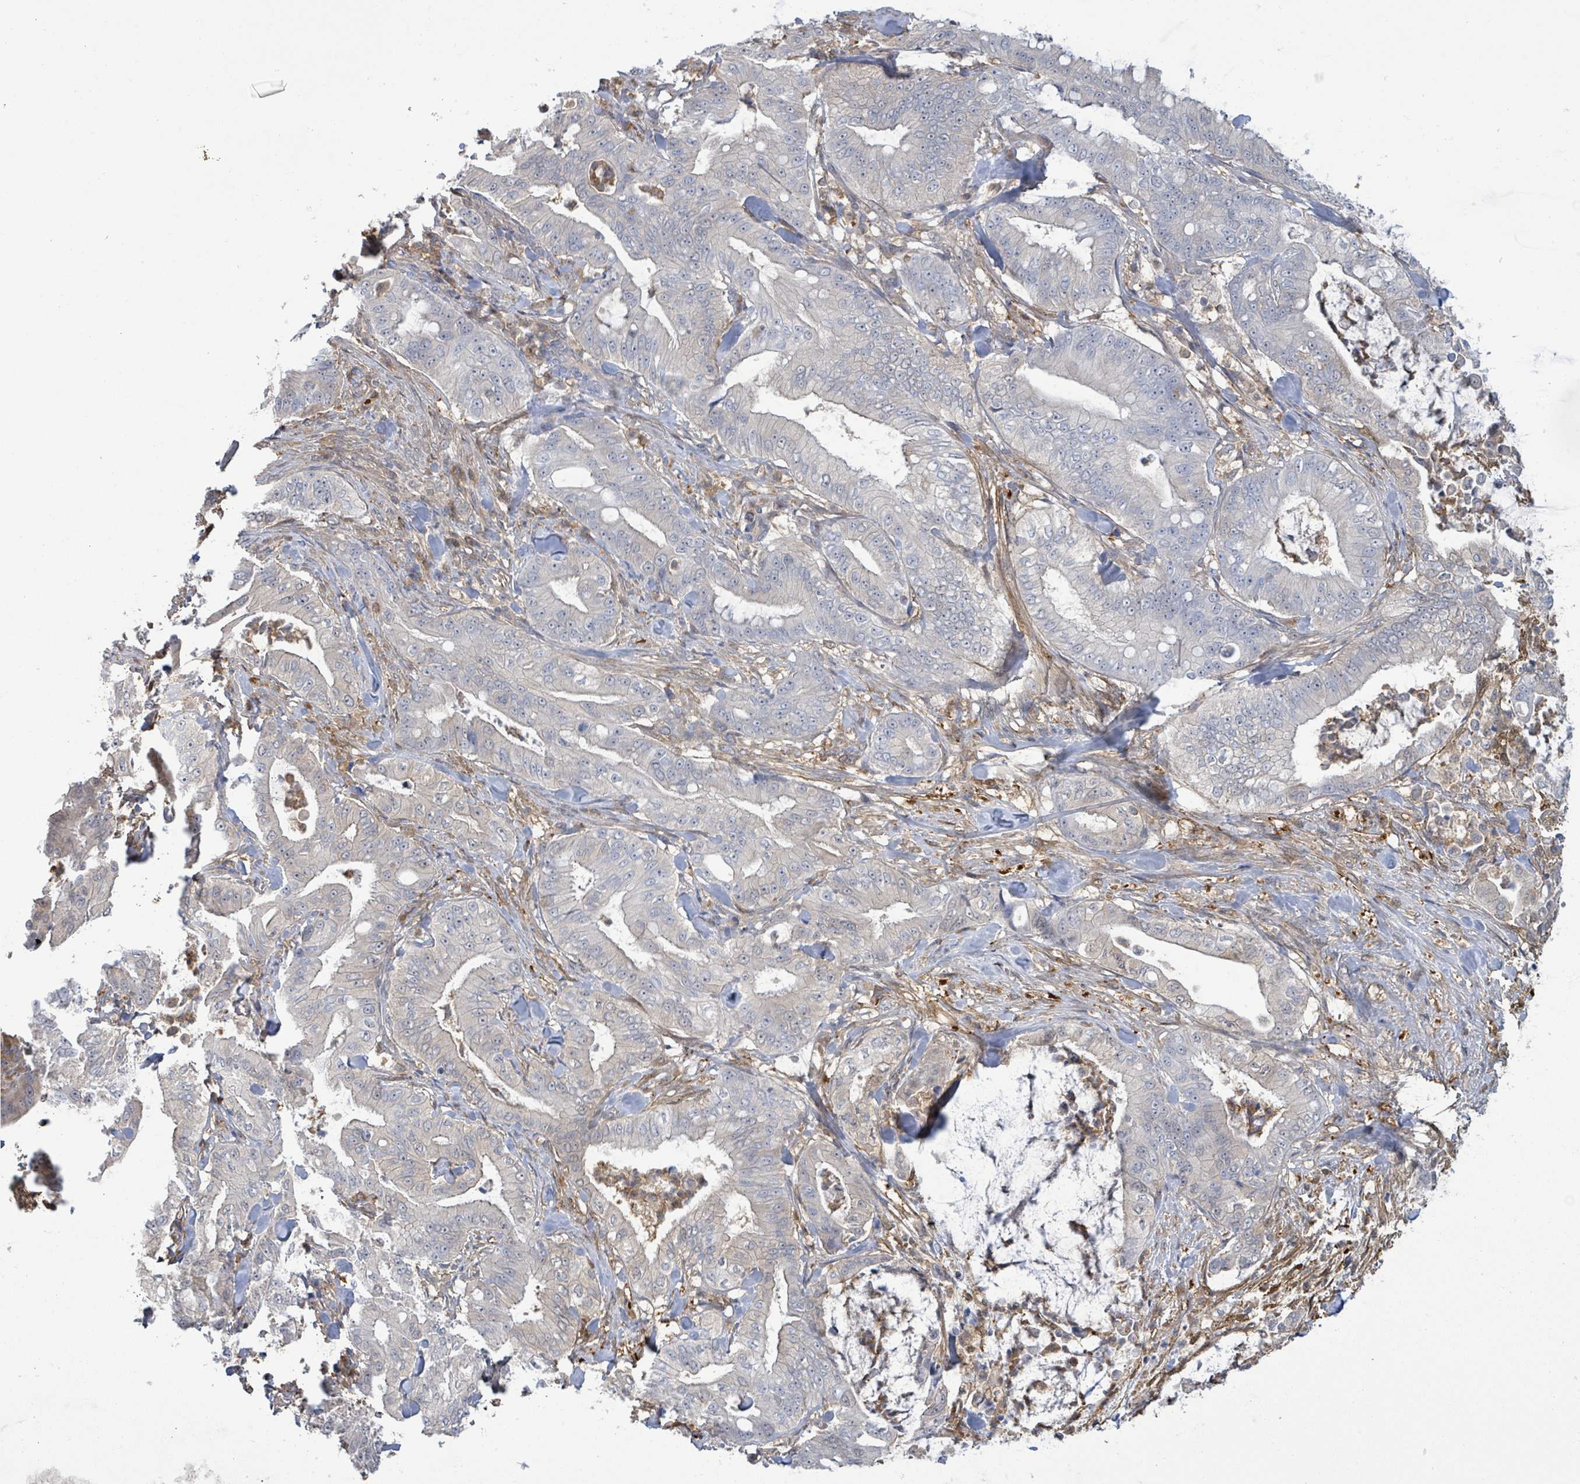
{"staining": {"intensity": "negative", "quantity": "none", "location": "none"}, "tissue": "pancreatic cancer", "cell_type": "Tumor cells", "image_type": "cancer", "snomed": [{"axis": "morphology", "description": "Adenocarcinoma, NOS"}, {"axis": "topography", "description": "Pancreas"}], "caption": "This is an IHC photomicrograph of human pancreatic cancer. There is no positivity in tumor cells.", "gene": "PGAM1", "patient": {"sex": "male", "age": 71}}